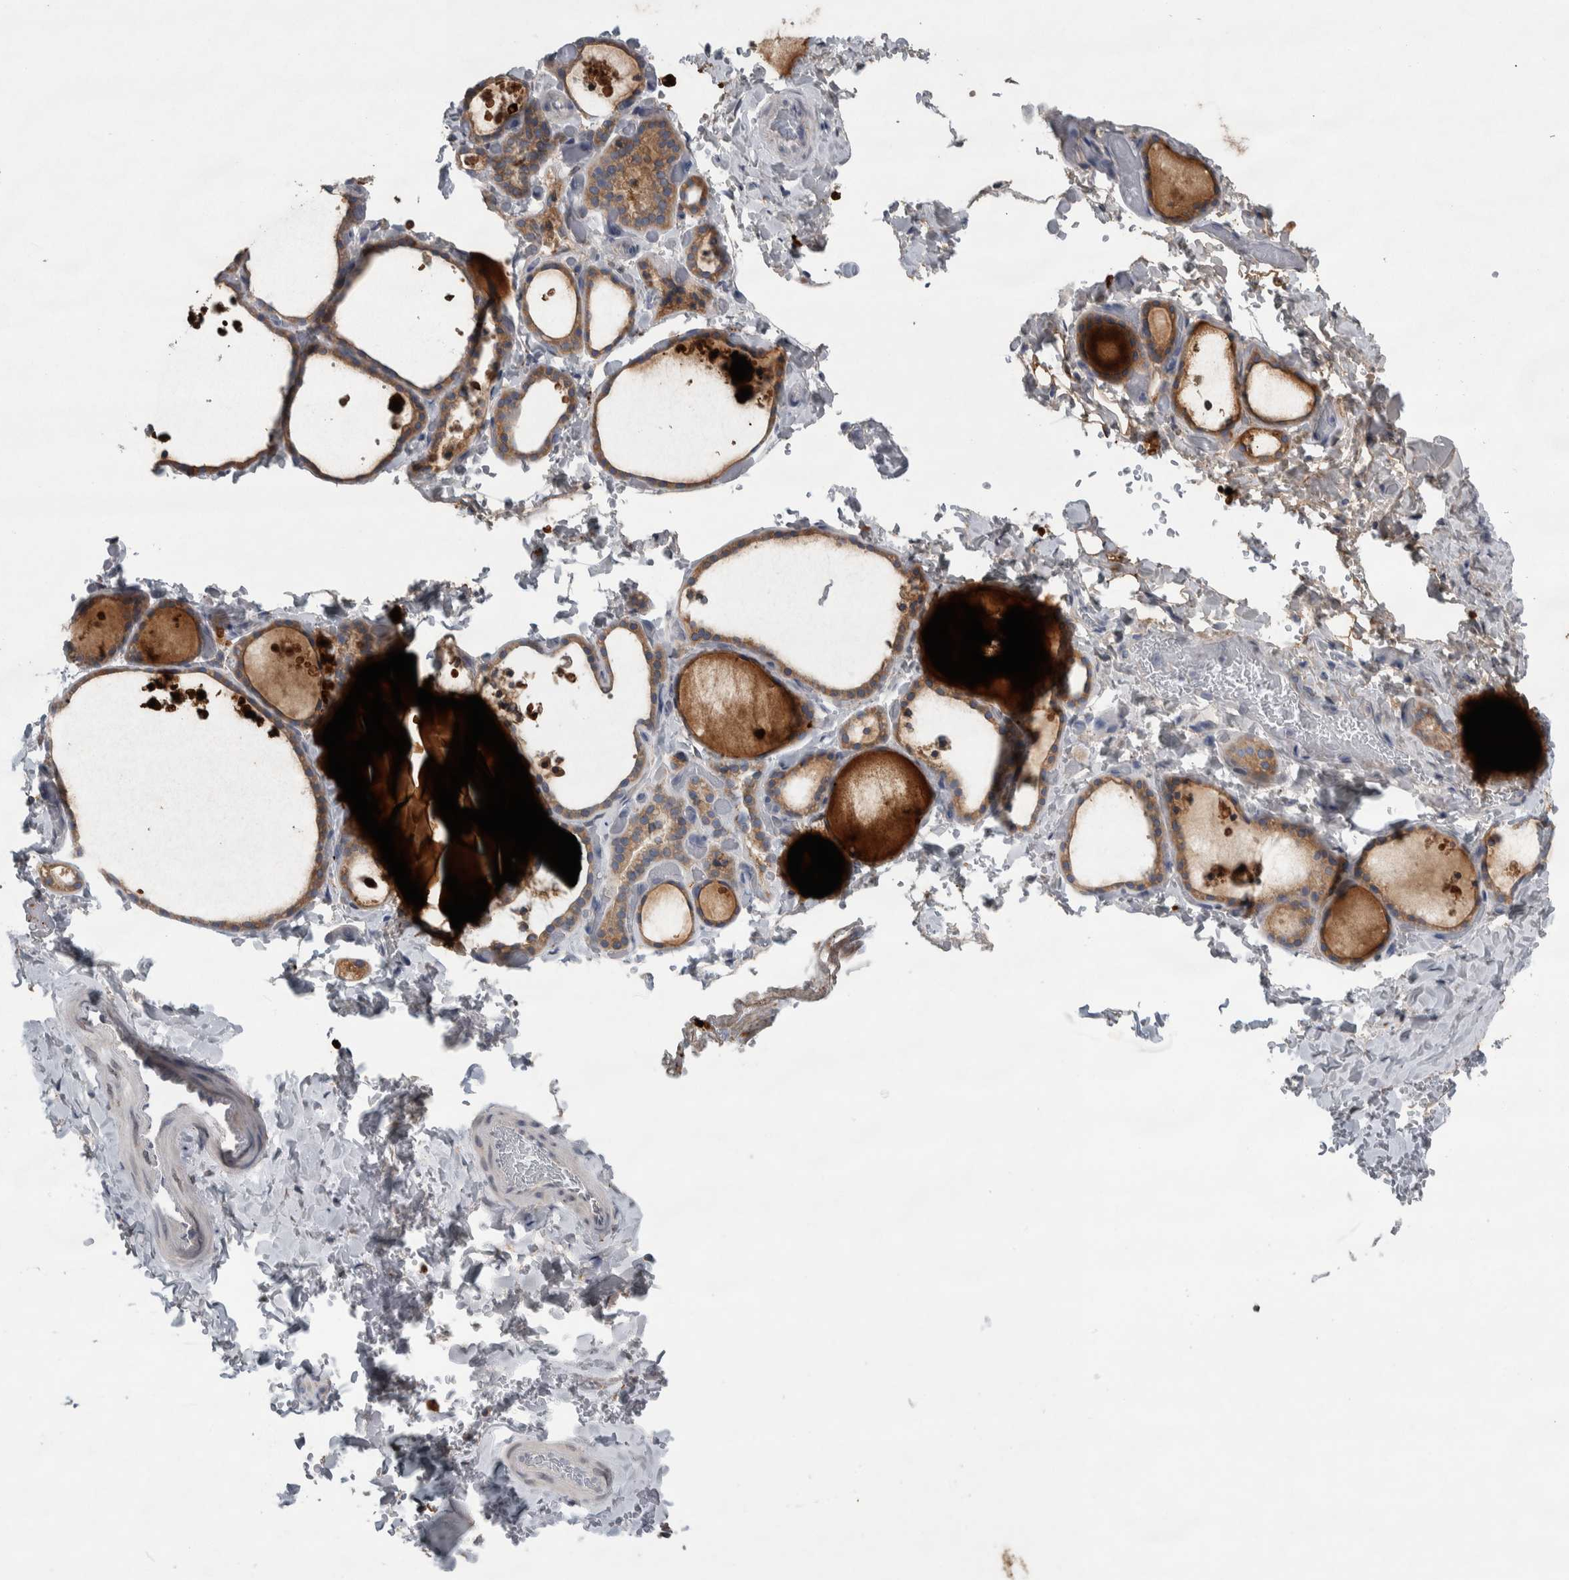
{"staining": {"intensity": "moderate", "quantity": ">75%", "location": "cytoplasmic/membranous"}, "tissue": "thyroid gland", "cell_type": "Glandular cells", "image_type": "normal", "snomed": [{"axis": "morphology", "description": "Normal tissue, NOS"}, {"axis": "topography", "description": "Thyroid gland"}], "caption": "A medium amount of moderate cytoplasmic/membranous staining is appreciated in about >75% of glandular cells in normal thyroid gland. The protein is stained brown, and the nuclei are stained in blue (DAB (3,3'-diaminobenzidine) IHC with brightfield microscopy, high magnification).", "gene": "SIGMAR1", "patient": {"sex": "female", "age": 44}}